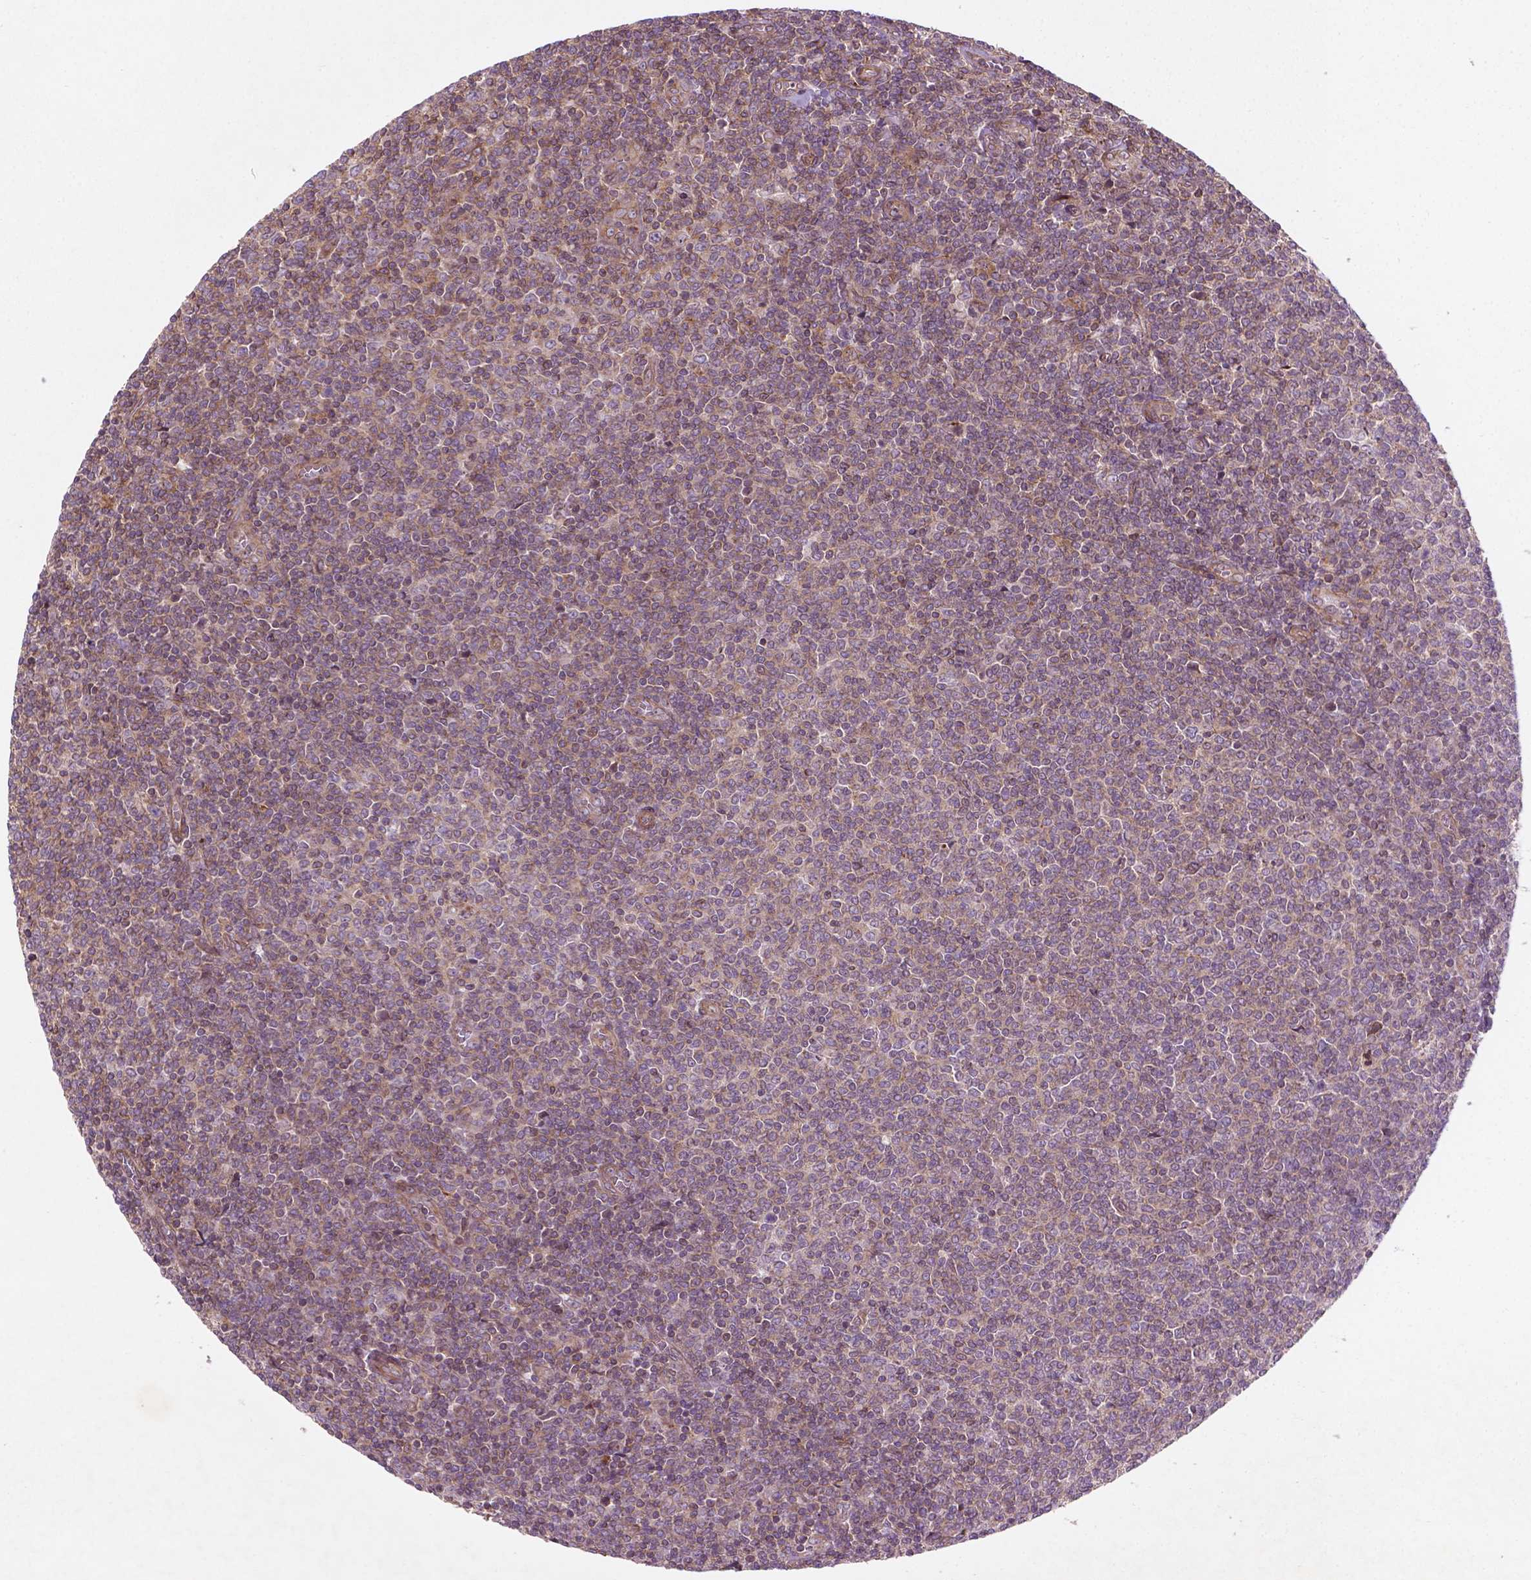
{"staining": {"intensity": "weak", "quantity": "<25%", "location": "cytoplasmic/membranous"}, "tissue": "lymphoma", "cell_type": "Tumor cells", "image_type": "cancer", "snomed": [{"axis": "morphology", "description": "Malignant lymphoma, non-Hodgkin's type, Low grade"}, {"axis": "topography", "description": "Lymph node"}], "caption": "Immunohistochemistry micrograph of neoplastic tissue: lymphoma stained with DAB (3,3'-diaminobenzidine) reveals no significant protein positivity in tumor cells.", "gene": "TCHP", "patient": {"sex": "male", "age": 52}}